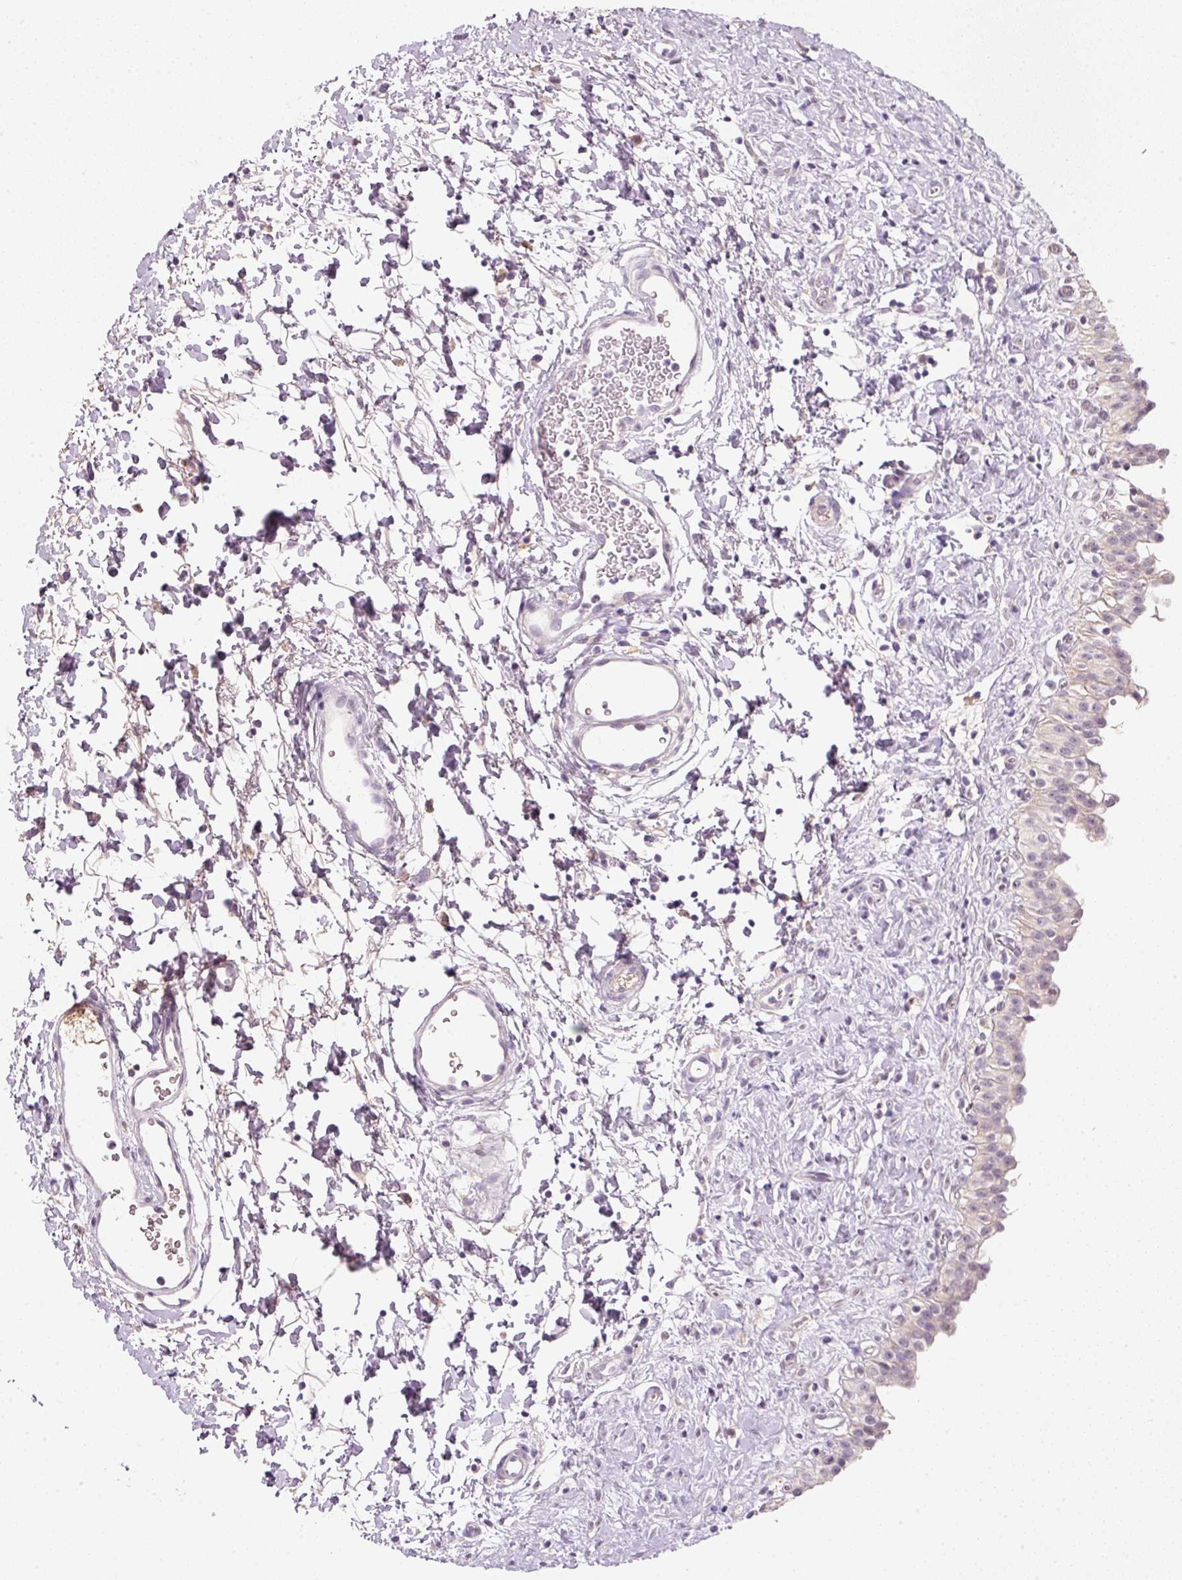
{"staining": {"intensity": "weak", "quantity": "25%-75%", "location": "nuclear"}, "tissue": "urinary bladder", "cell_type": "Urothelial cells", "image_type": "normal", "snomed": [{"axis": "morphology", "description": "Normal tissue, NOS"}, {"axis": "topography", "description": "Urinary bladder"}], "caption": "This histopathology image exhibits immunohistochemistry (IHC) staining of unremarkable human urinary bladder, with low weak nuclear staining in approximately 25%-75% of urothelial cells.", "gene": "TMEM37", "patient": {"sex": "male", "age": 51}}